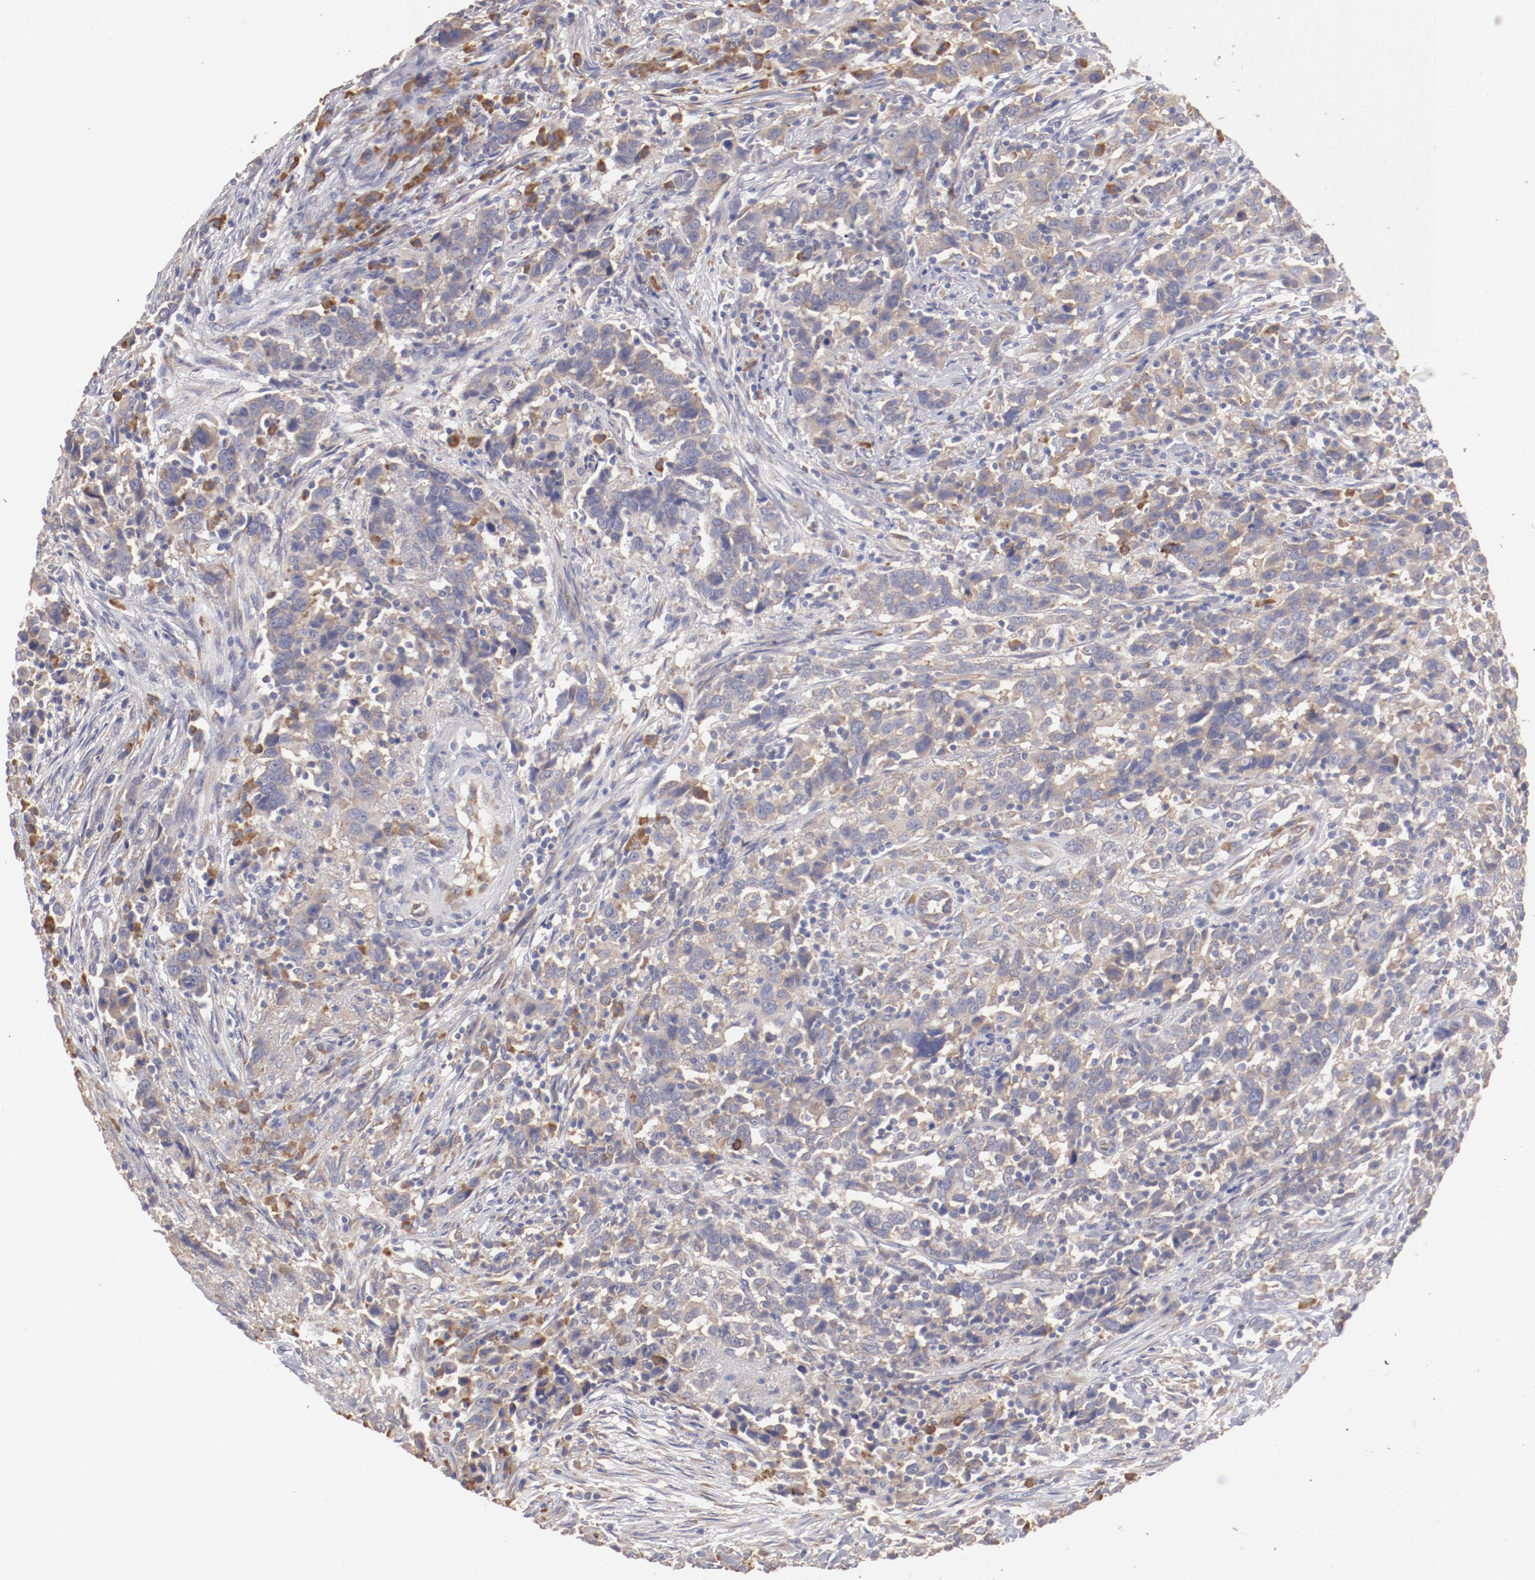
{"staining": {"intensity": "weak", "quantity": ">75%", "location": "cytoplasmic/membranous"}, "tissue": "urothelial cancer", "cell_type": "Tumor cells", "image_type": "cancer", "snomed": [{"axis": "morphology", "description": "Urothelial carcinoma, High grade"}, {"axis": "topography", "description": "Urinary bladder"}], "caption": "An image showing weak cytoplasmic/membranous staining in about >75% of tumor cells in high-grade urothelial carcinoma, as visualized by brown immunohistochemical staining.", "gene": "ENTPD5", "patient": {"sex": "male", "age": 61}}